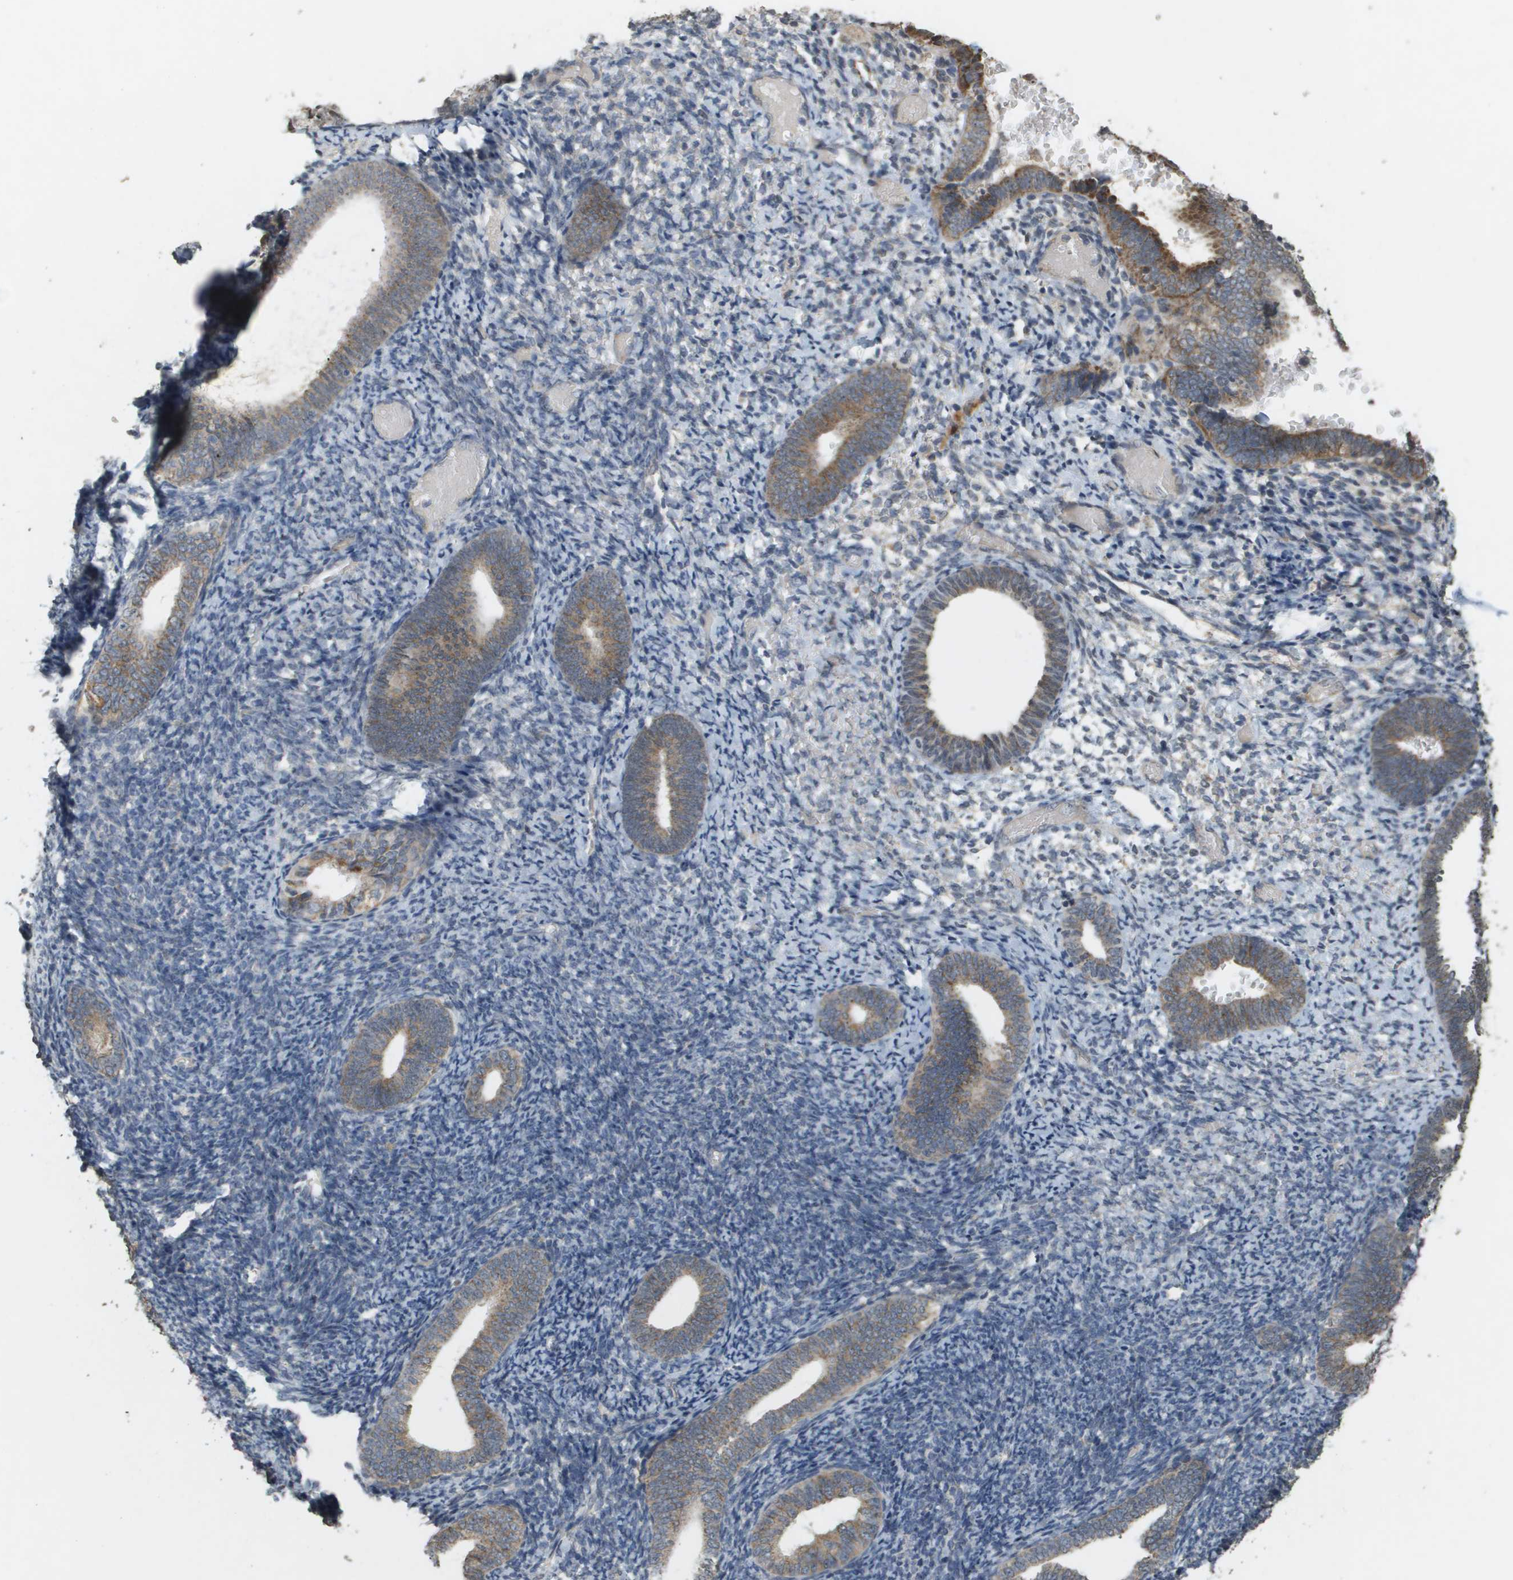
{"staining": {"intensity": "negative", "quantity": "none", "location": "none"}, "tissue": "endometrium", "cell_type": "Cells in endometrial stroma", "image_type": "normal", "snomed": [{"axis": "morphology", "description": "Normal tissue, NOS"}, {"axis": "topography", "description": "Endometrium"}], "caption": "Immunohistochemical staining of normal human endometrium exhibits no significant expression in cells in endometrial stroma. (Immunohistochemistry, brightfield microscopy, high magnification).", "gene": "RAB21", "patient": {"sex": "female", "age": 66}}